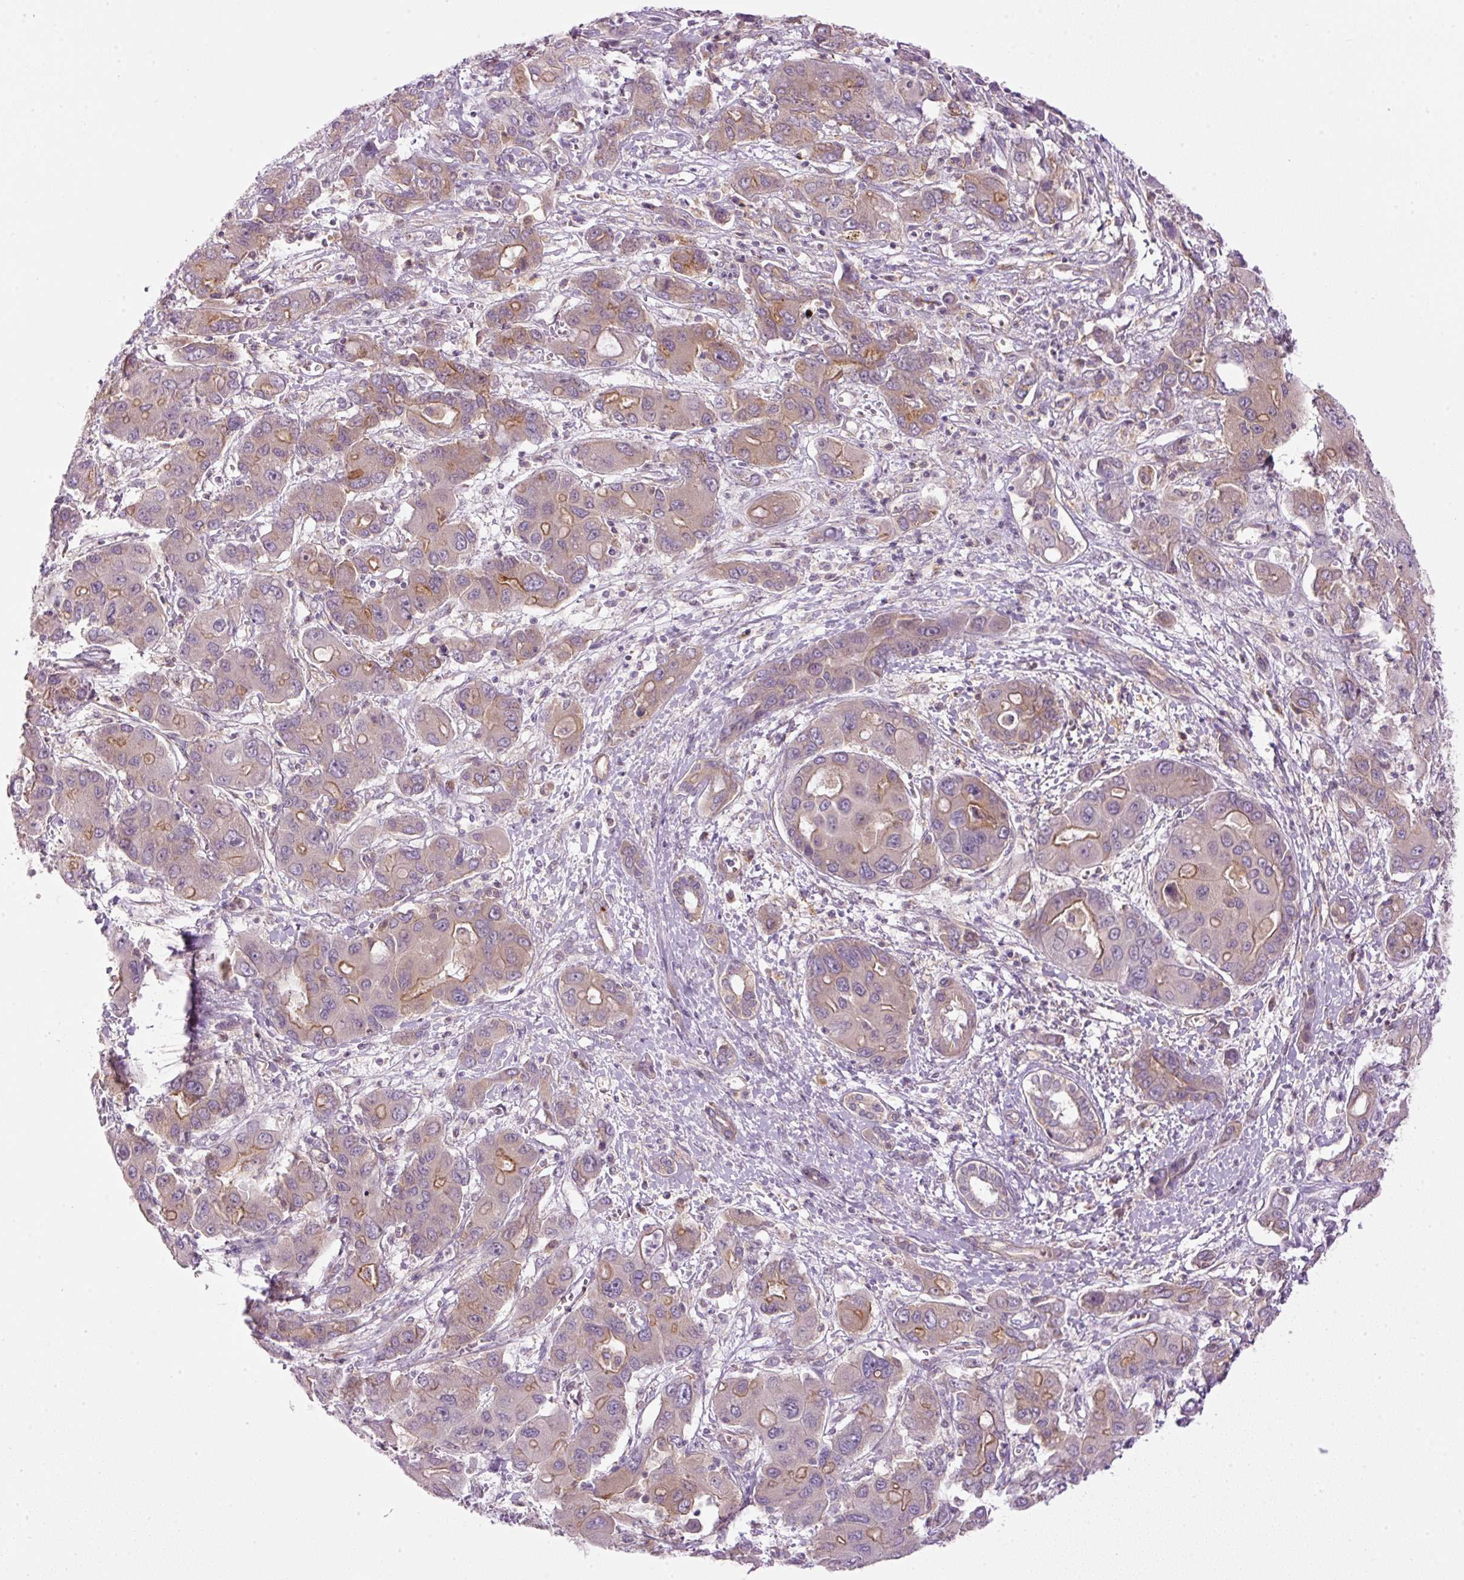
{"staining": {"intensity": "moderate", "quantity": "<25%", "location": "cytoplasmic/membranous"}, "tissue": "liver cancer", "cell_type": "Tumor cells", "image_type": "cancer", "snomed": [{"axis": "morphology", "description": "Cholangiocarcinoma"}, {"axis": "topography", "description": "Liver"}], "caption": "Liver cancer stained with IHC demonstrates moderate cytoplasmic/membranous positivity in approximately <25% of tumor cells.", "gene": "MZT2B", "patient": {"sex": "male", "age": 67}}